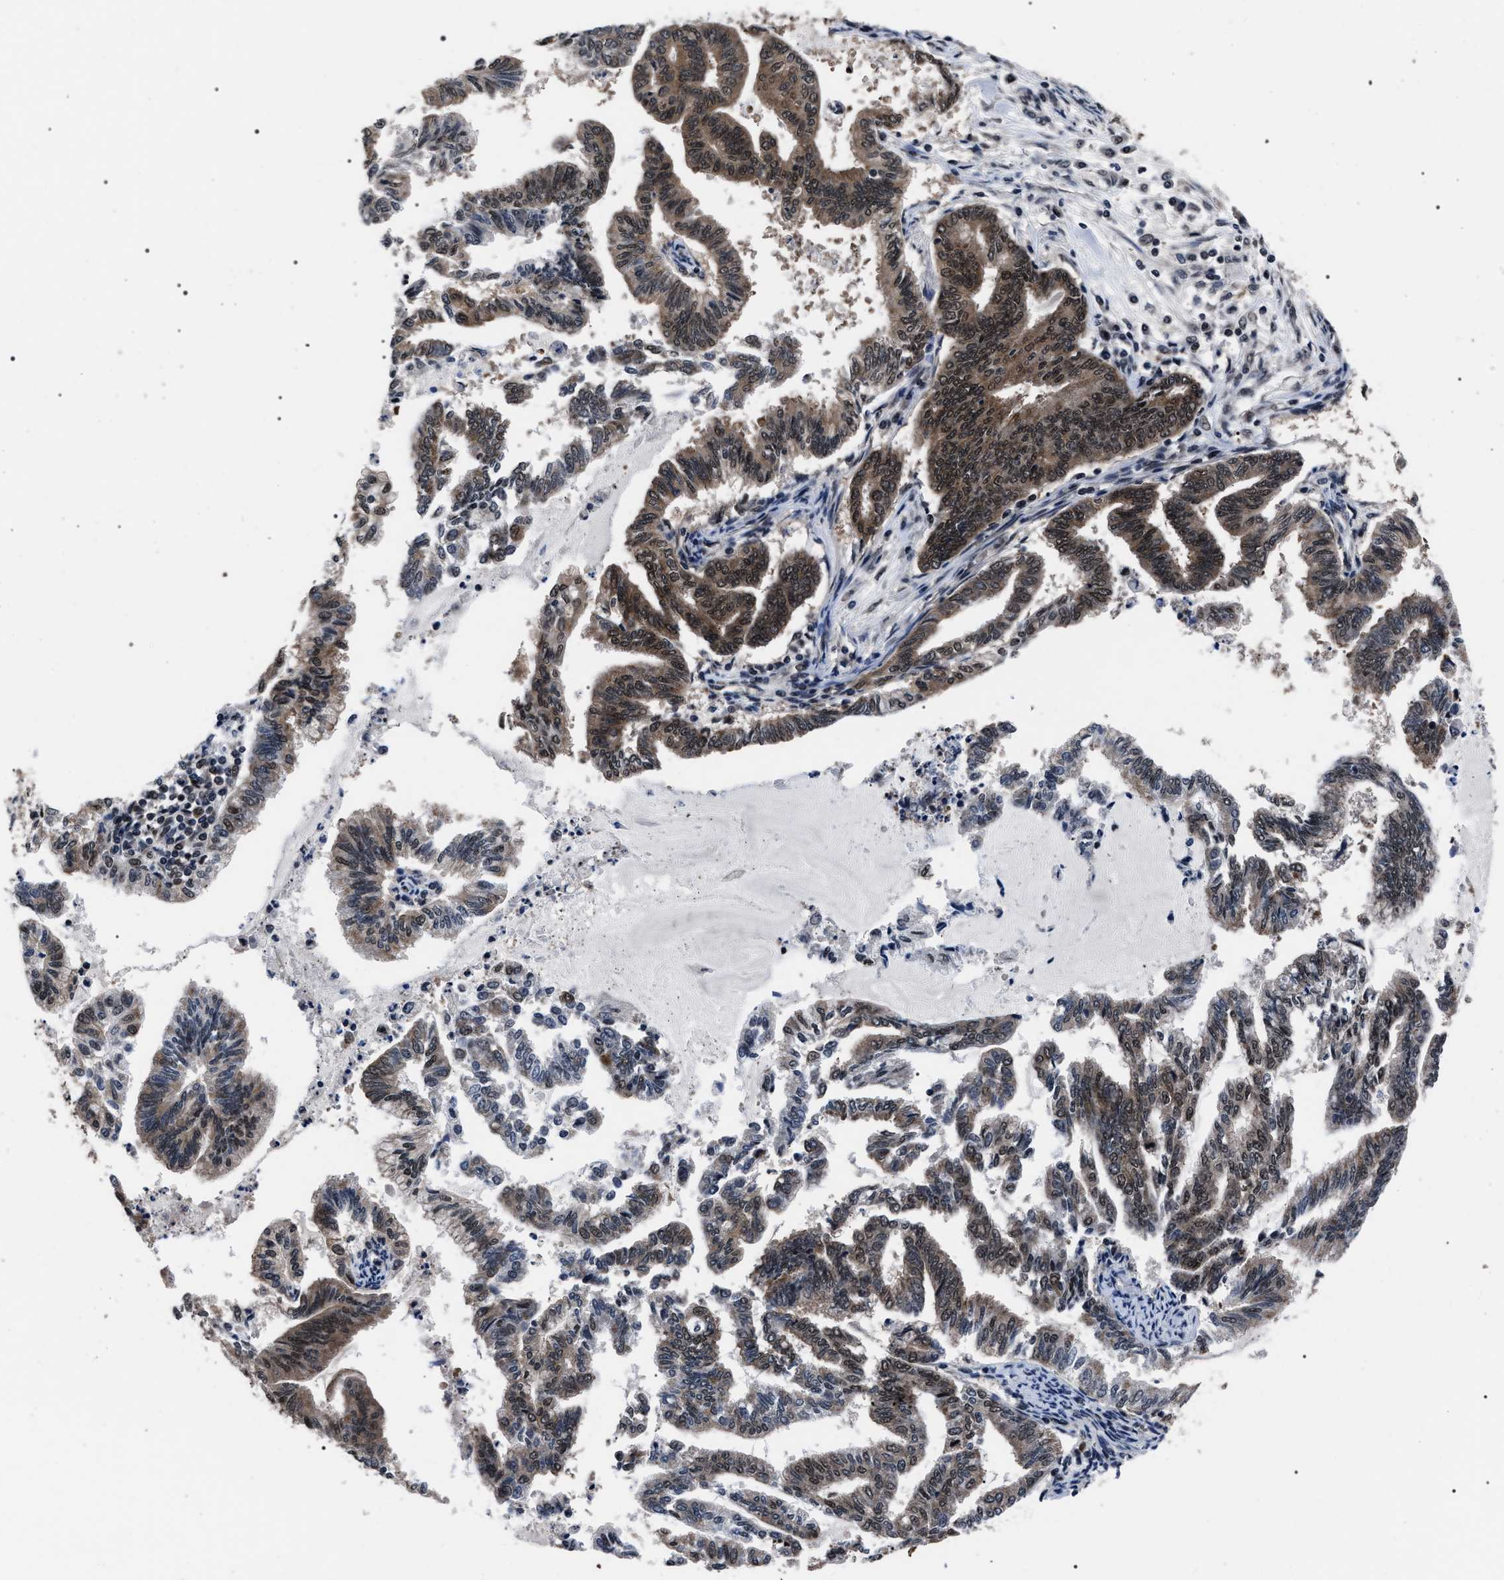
{"staining": {"intensity": "moderate", "quantity": ">75%", "location": "cytoplasmic/membranous"}, "tissue": "endometrial cancer", "cell_type": "Tumor cells", "image_type": "cancer", "snomed": [{"axis": "morphology", "description": "Adenocarcinoma, NOS"}, {"axis": "topography", "description": "Endometrium"}], "caption": "About >75% of tumor cells in human endometrial cancer show moderate cytoplasmic/membranous protein expression as visualized by brown immunohistochemical staining.", "gene": "CSNK2A1", "patient": {"sex": "female", "age": 79}}